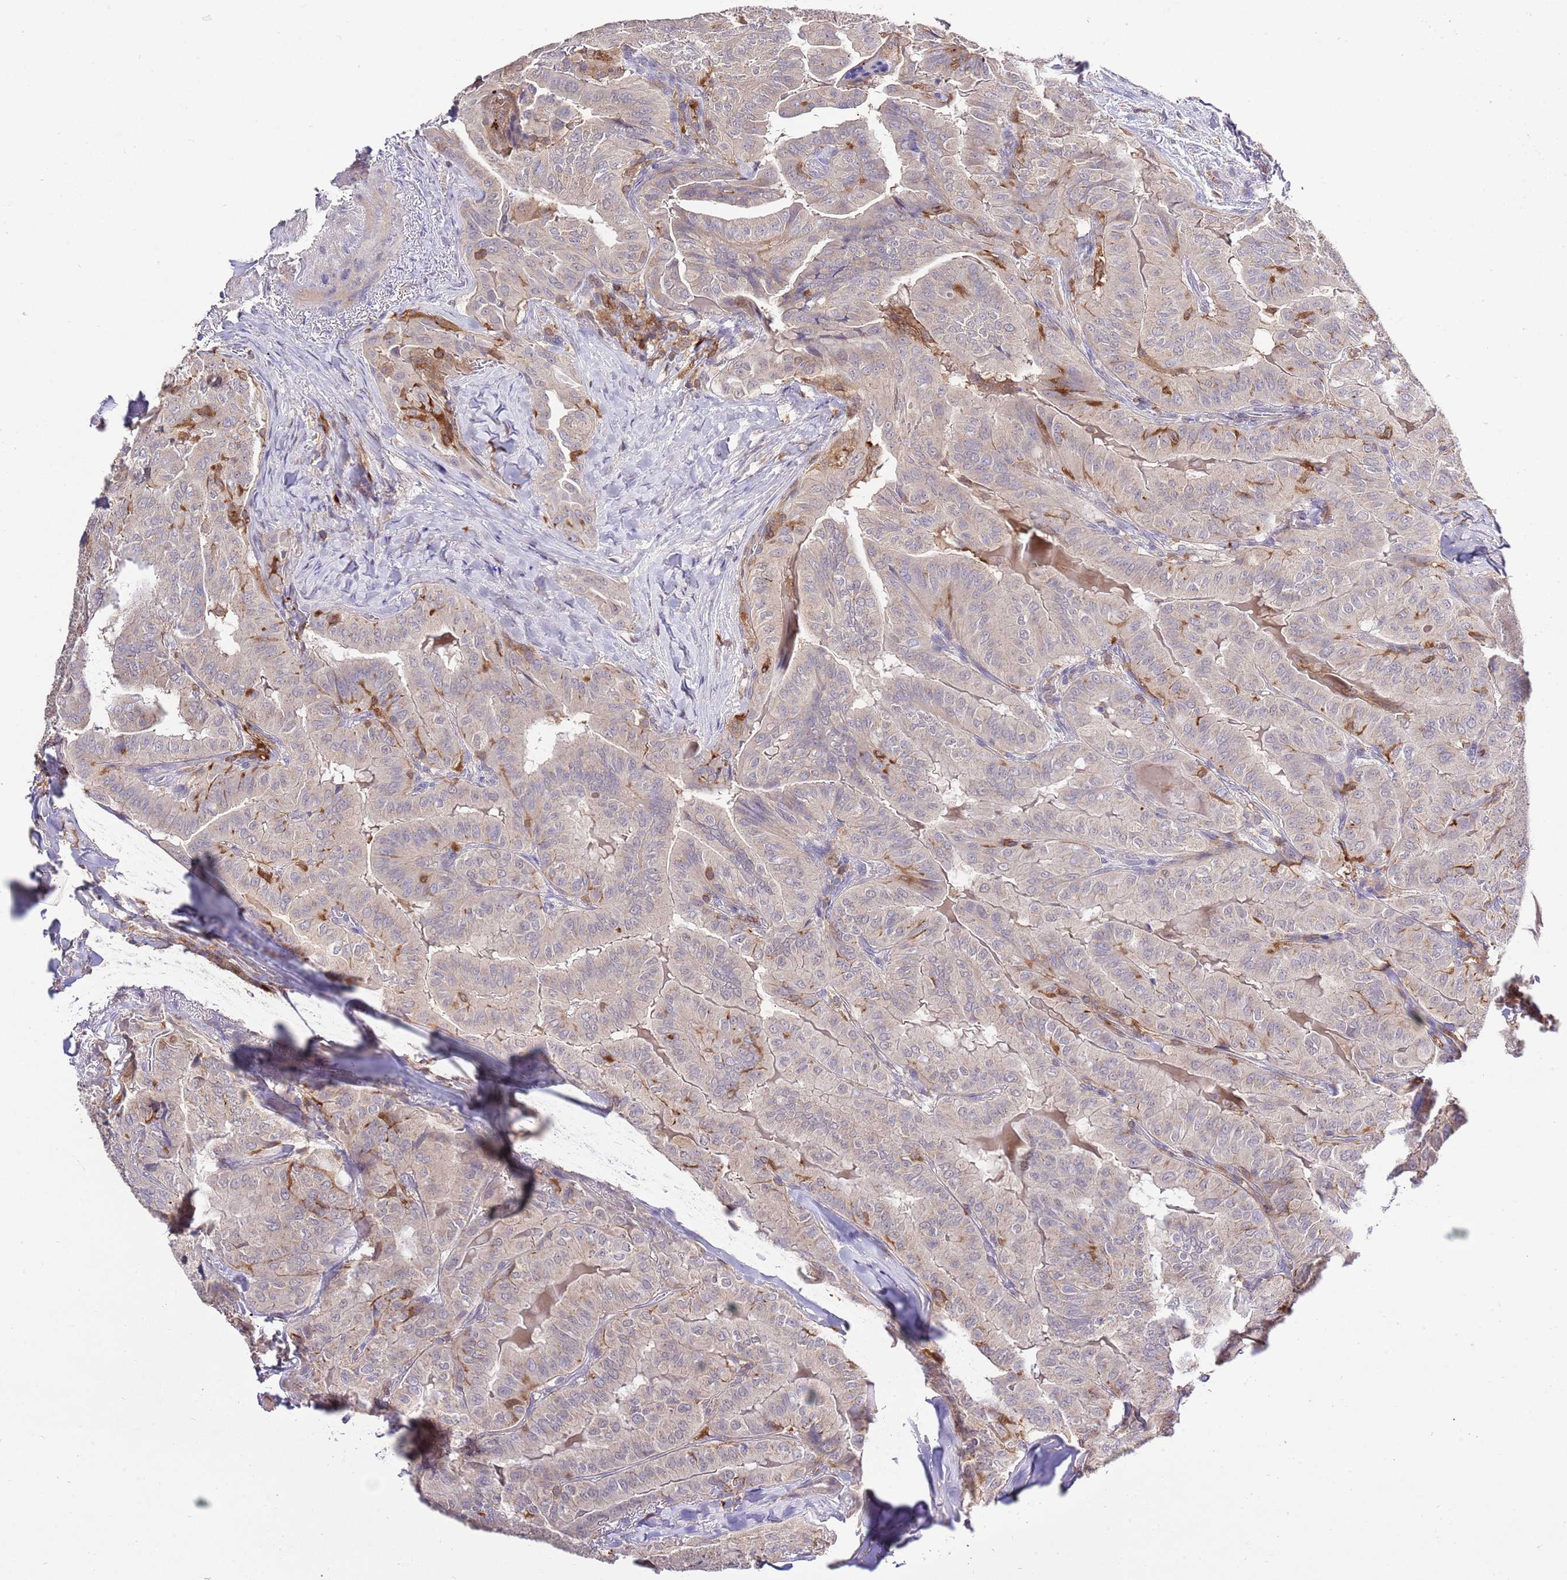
{"staining": {"intensity": "negative", "quantity": "none", "location": "none"}, "tissue": "thyroid cancer", "cell_type": "Tumor cells", "image_type": "cancer", "snomed": [{"axis": "morphology", "description": "Papillary adenocarcinoma, NOS"}, {"axis": "topography", "description": "Thyroid gland"}], "caption": "This photomicrograph is of thyroid papillary adenocarcinoma stained with immunohistochemistry (IHC) to label a protein in brown with the nuclei are counter-stained blue. There is no positivity in tumor cells.", "gene": "EFHD1", "patient": {"sex": "female", "age": 68}}